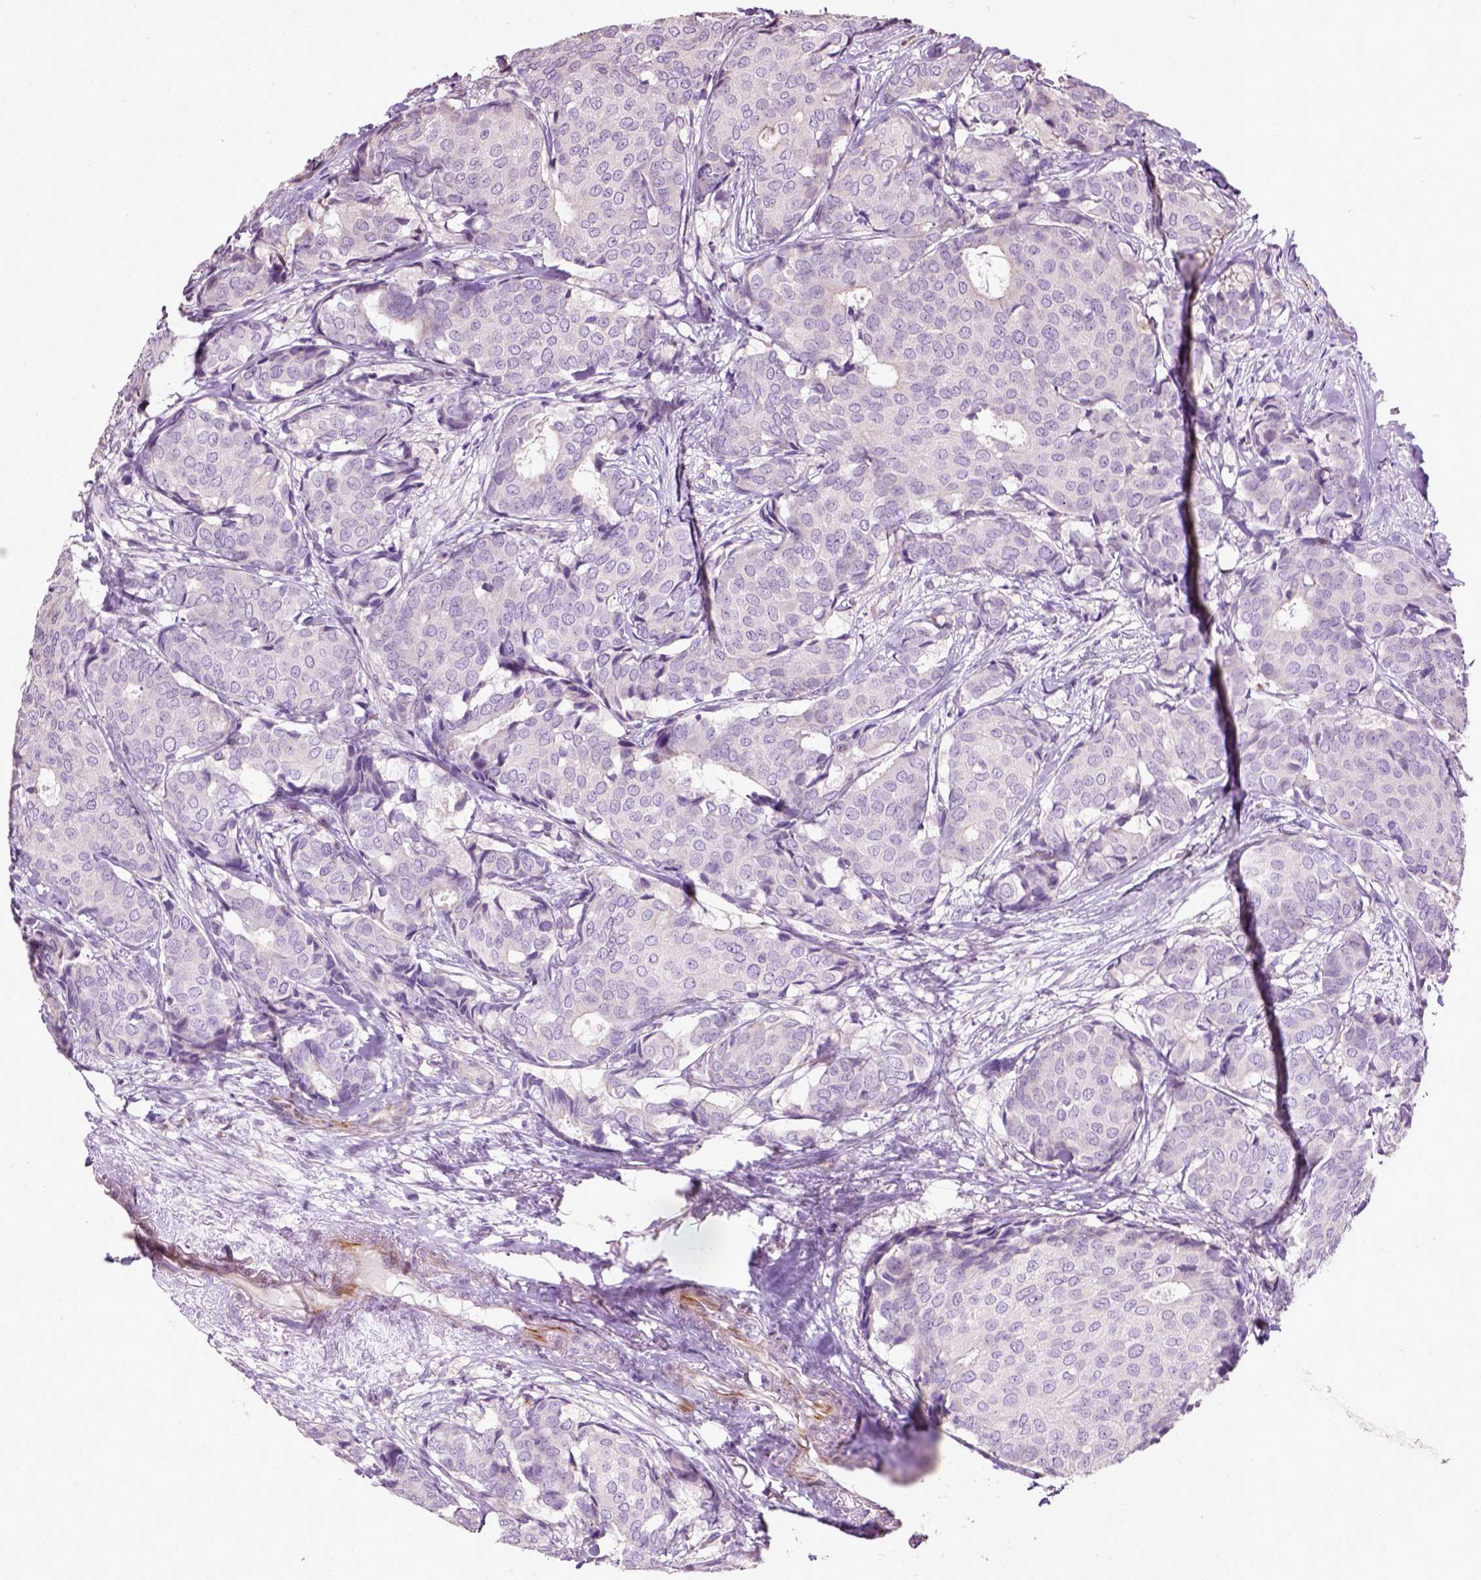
{"staining": {"intensity": "negative", "quantity": "none", "location": "none"}, "tissue": "breast cancer", "cell_type": "Tumor cells", "image_type": "cancer", "snomed": [{"axis": "morphology", "description": "Duct carcinoma"}, {"axis": "topography", "description": "Breast"}], "caption": "Image shows no protein expression in tumor cells of breast cancer (infiltrating ductal carcinoma) tissue. The staining is performed using DAB brown chromogen with nuclei counter-stained in using hematoxylin.", "gene": "PKP3", "patient": {"sex": "female", "age": 75}}